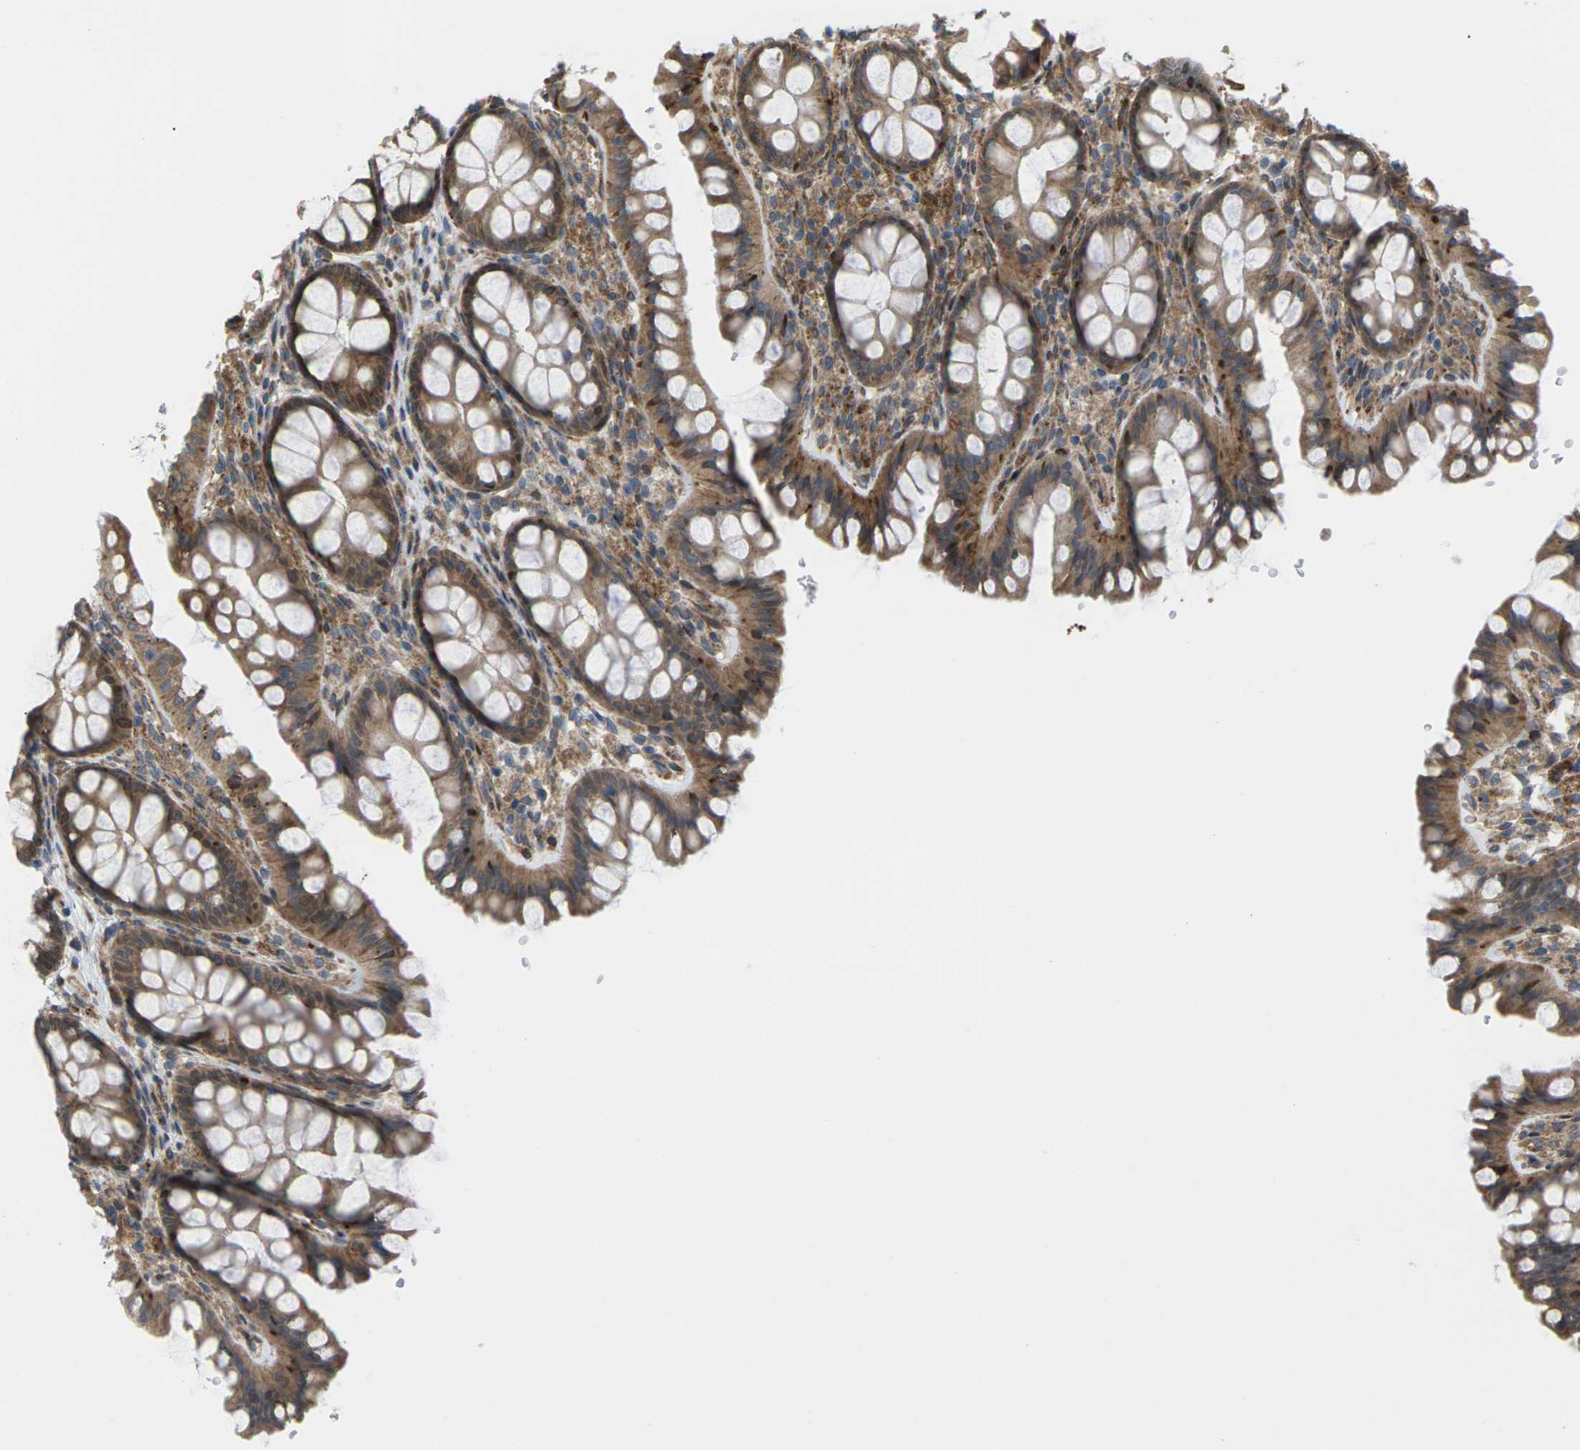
{"staining": {"intensity": "moderate", "quantity": "25%-75%", "location": "cytoplasmic/membranous"}, "tissue": "colon", "cell_type": "Endothelial cells", "image_type": "normal", "snomed": [{"axis": "morphology", "description": "Normal tissue, NOS"}, {"axis": "topography", "description": "Colon"}], "caption": "A high-resolution photomicrograph shows IHC staining of unremarkable colon, which demonstrates moderate cytoplasmic/membranous positivity in approximately 25%-75% of endothelial cells.", "gene": "ROBO1", "patient": {"sex": "female", "age": 55}}